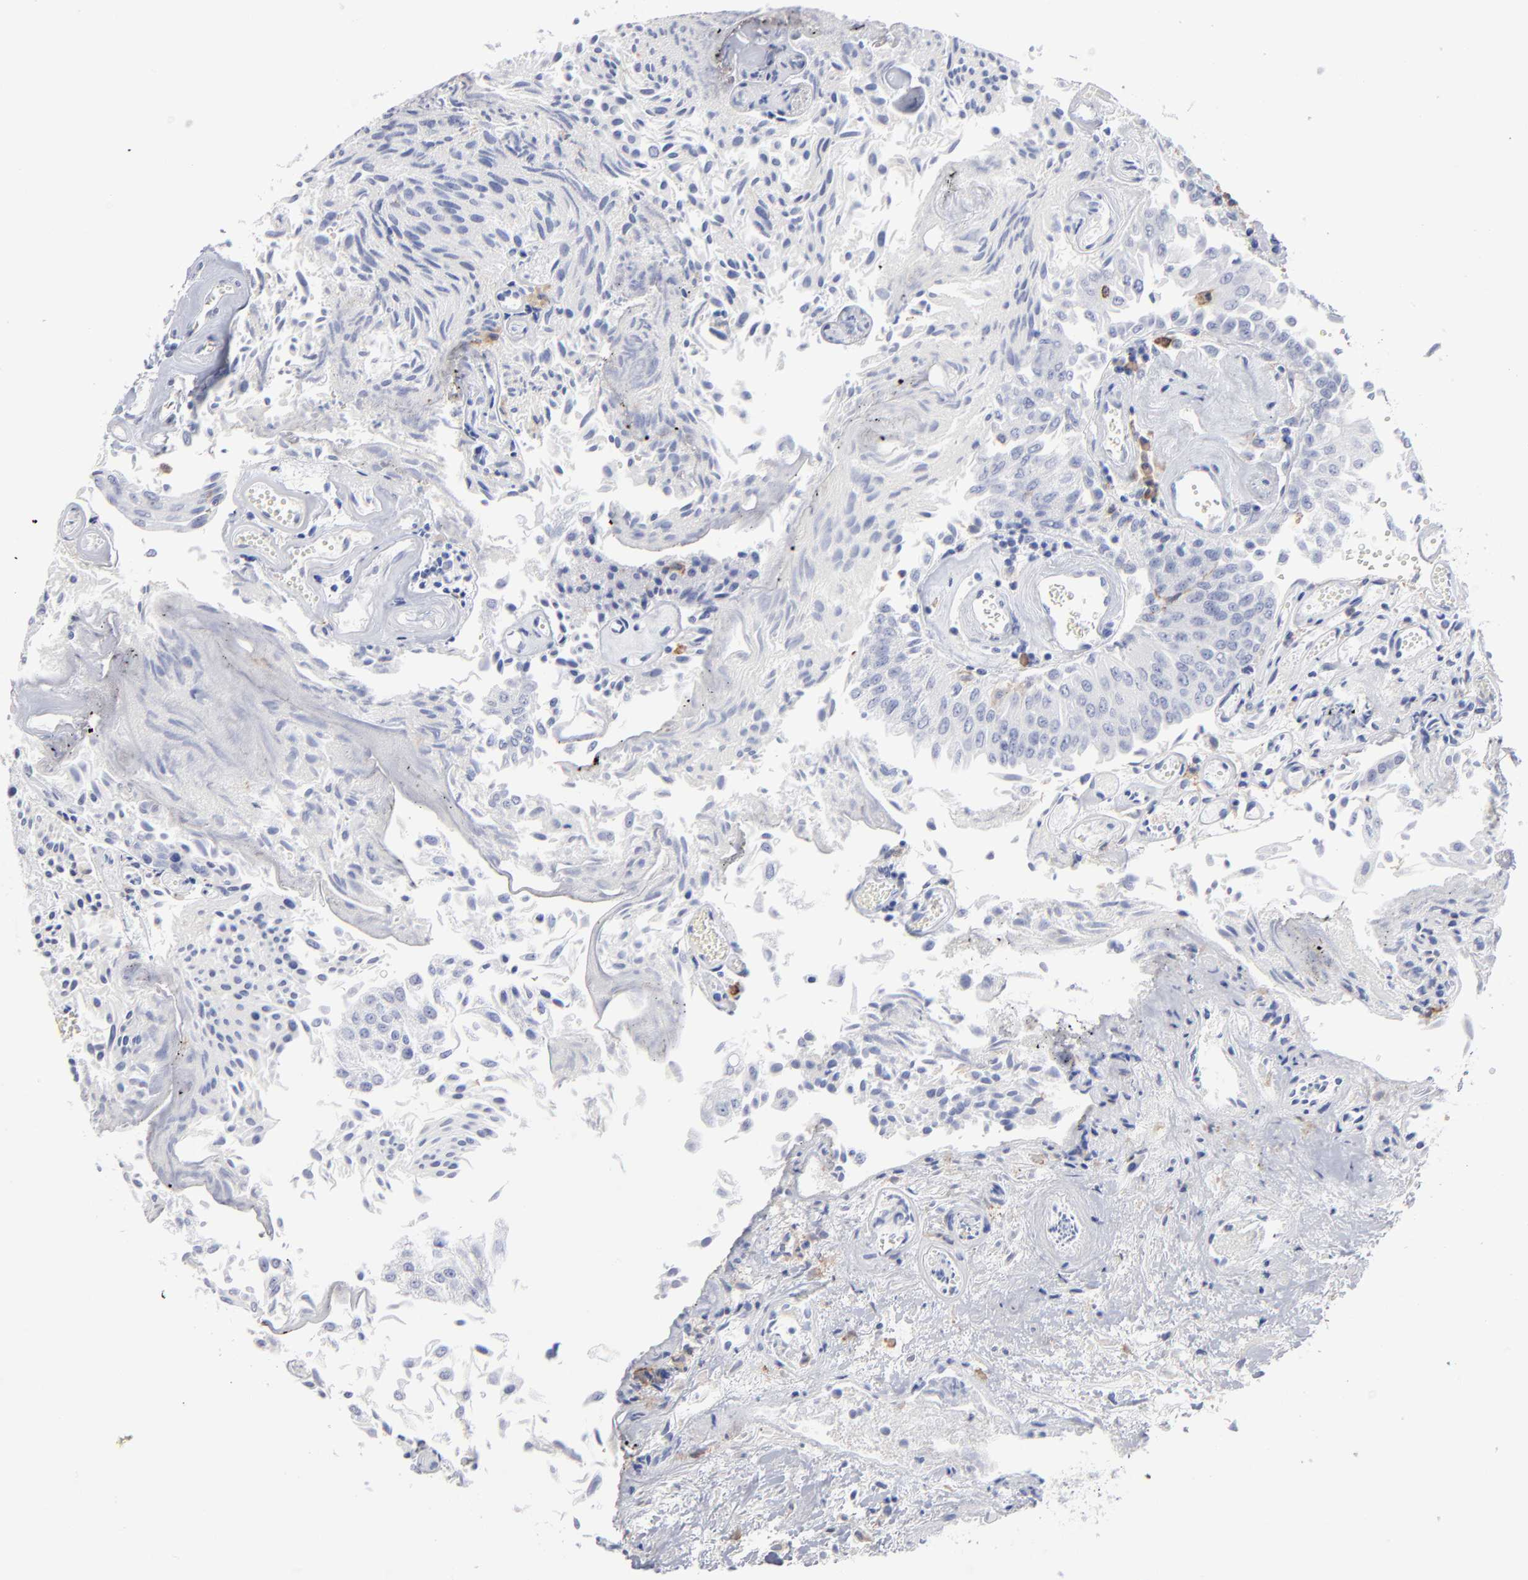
{"staining": {"intensity": "negative", "quantity": "none", "location": "none"}, "tissue": "urothelial cancer", "cell_type": "Tumor cells", "image_type": "cancer", "snomed": [{"axis": "morphology", "description": "Urothelial carcinoma, Low grade"}, {"axis": "topography", "description": "Urinary bladder"}], "caption": "This is a histopathology image of IHC staining of urothelial cancer, which shows no expression in tumor cells. (DAB immunohistochemistry visualized using brightfield microscopy, high magnification).", "gene": "LAT2", "patient": {"sex": "male", "age": 86}}